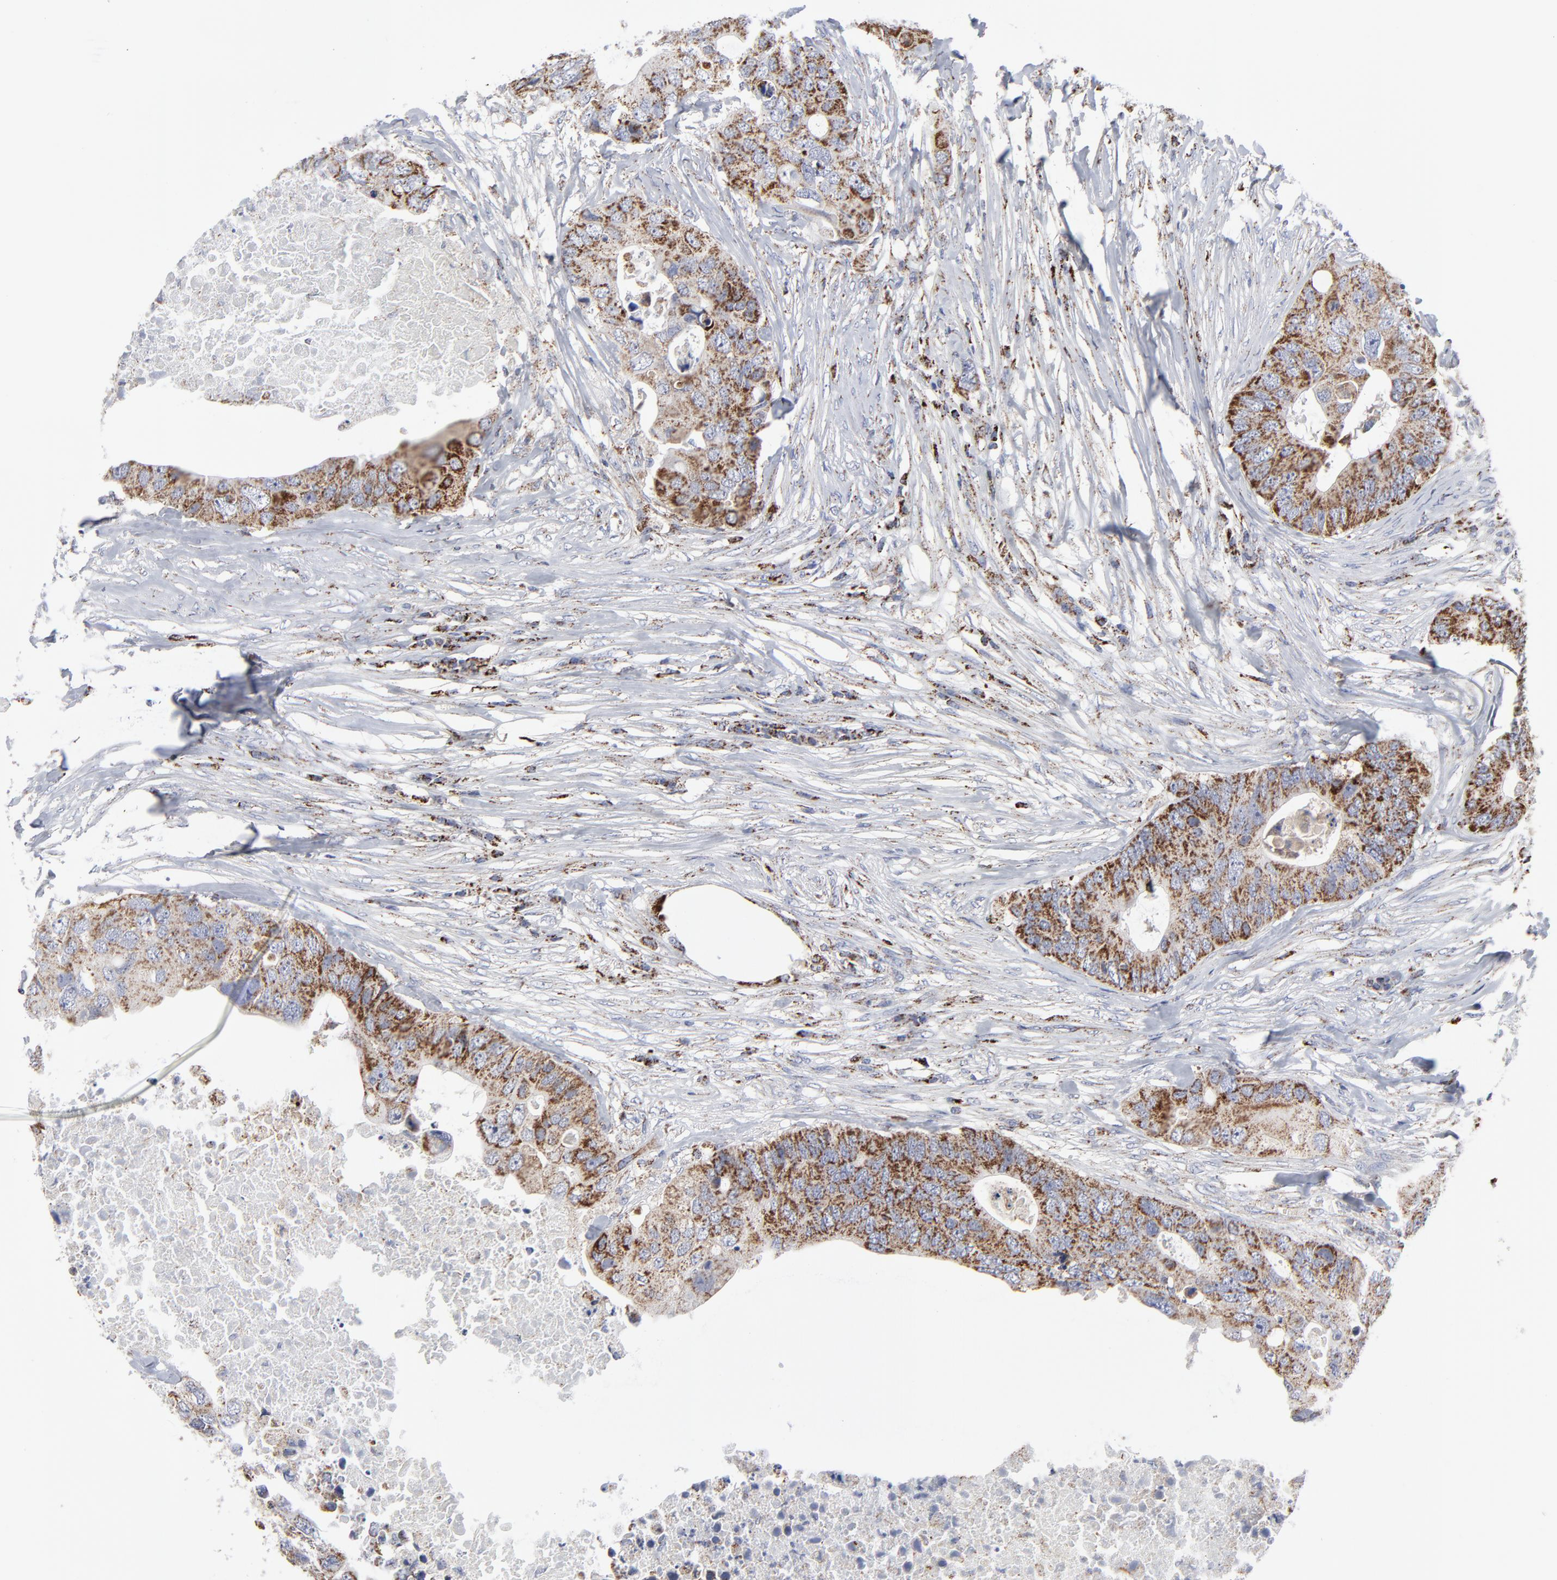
{"staining": {"intensity": "moderate", "quantity": ">75%", "location": "cytoplasmic/membranous"}, "tissue": "colorectal cancer", "cell_type": "Tumor cells", "image_type": "cancer", "snomed": [{"axis": "morphology", "description": "Adenocarcinoma, NOS"}, {"axis": "topography", "description": "Colon"}], "caption": "Immunohistochemical staining of colorectal cancer (adenocarcinoma) shows medium levels of moderate cytoplasmic/membranous staining in approximately >75% of tumor cells.", "gene": "TXNRD2", "patient": {"sex": "male", "age": 71}}